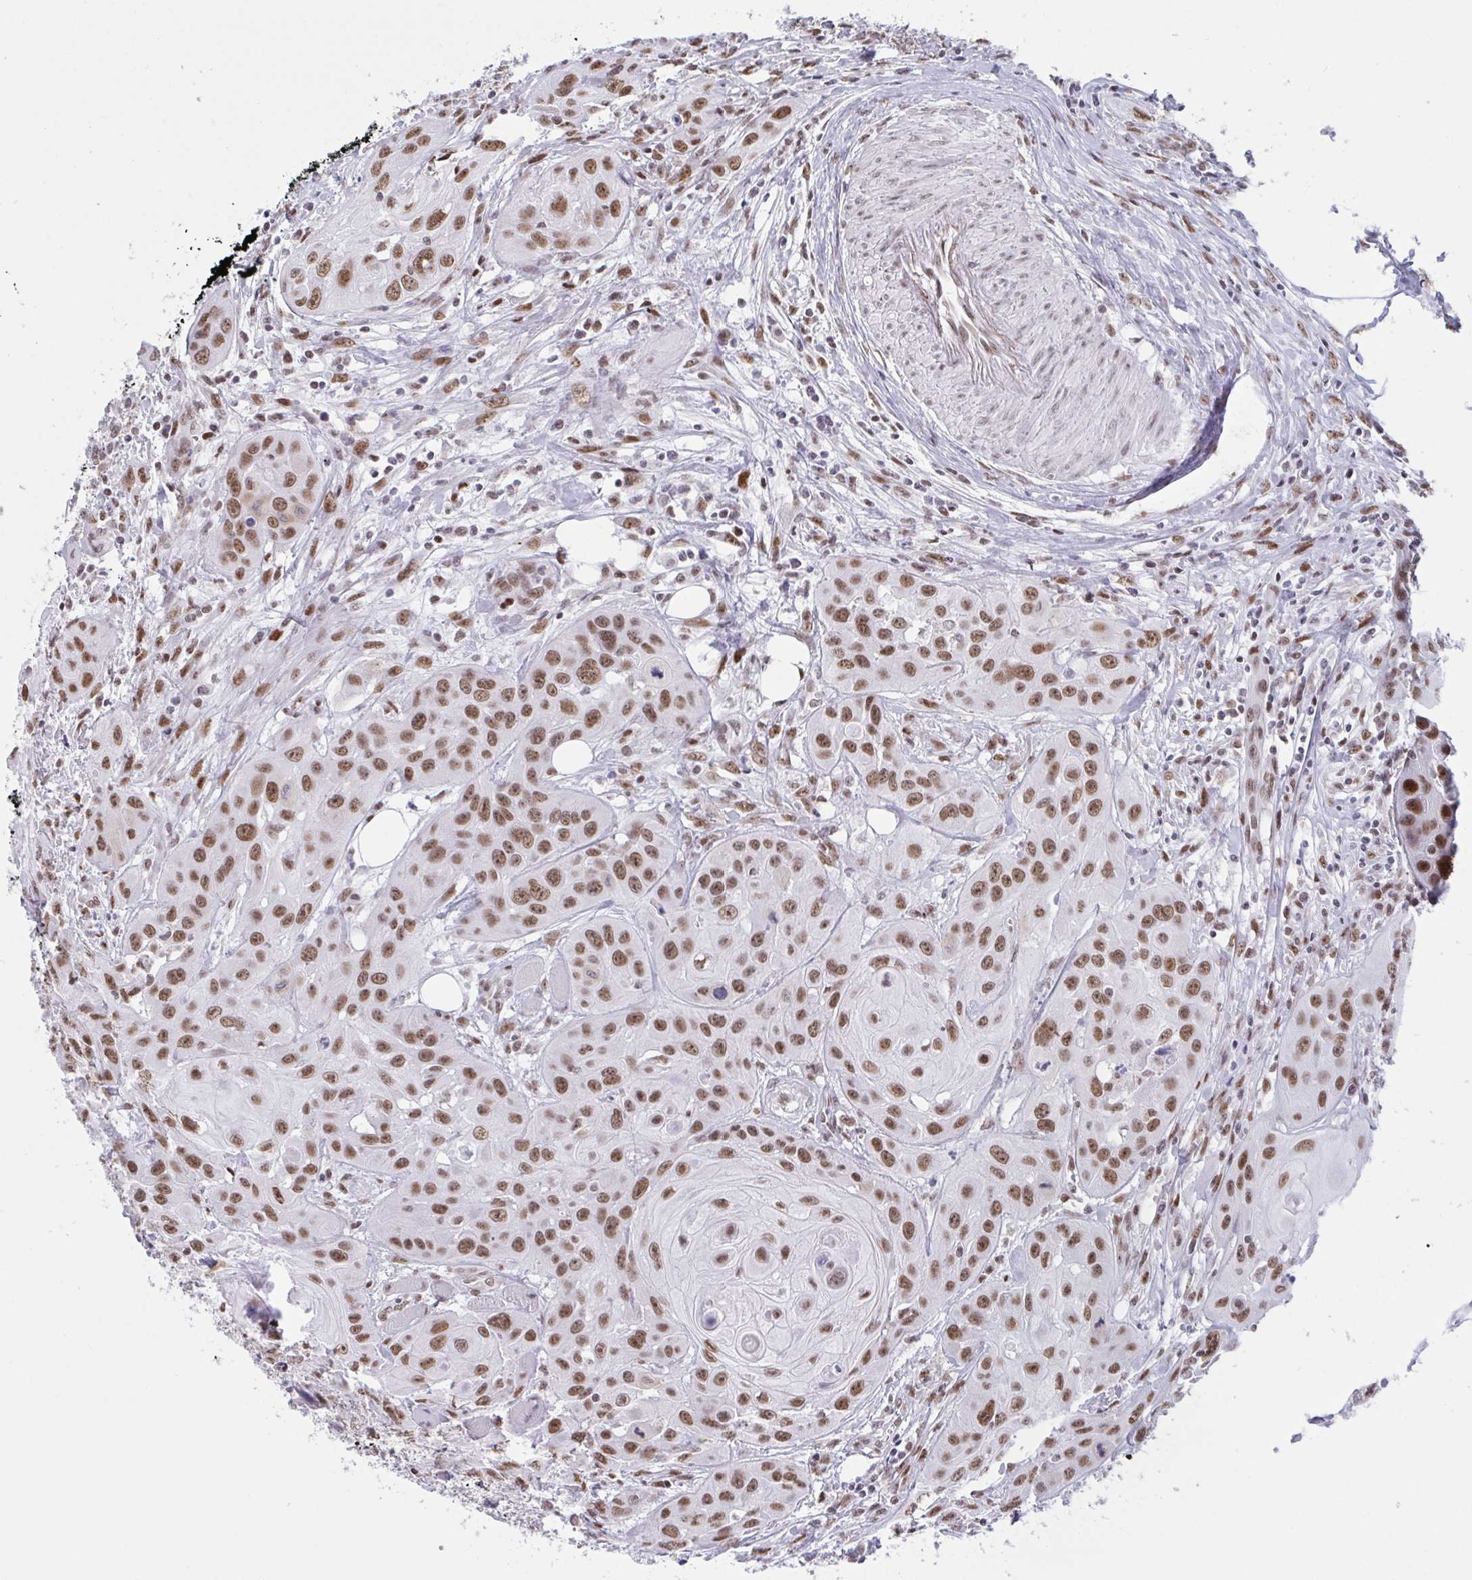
{"staining": {"intensity": "moderate", "quantity": ">75%", "location": "nuclear"}, "tissue": "head and neck cancer", "cell_type": "Tumor cells", "image_type": "cancer", "snomed": [{"axis": "morphology", "description": "Squamous cell carcinoma, NOS"}, {"axis": "topography", "description": "Oral tissue"}, {"axis": "topography", "description": "Head-Neck"}], "caption": "Squamous cell carcinoma (head and neck) stained with a brown dye displays moderate nuclear positive staining in about >75% of tumor cells.", "gene": "CBFA2T2", "patient": {"sex": "male", "age": 58}}